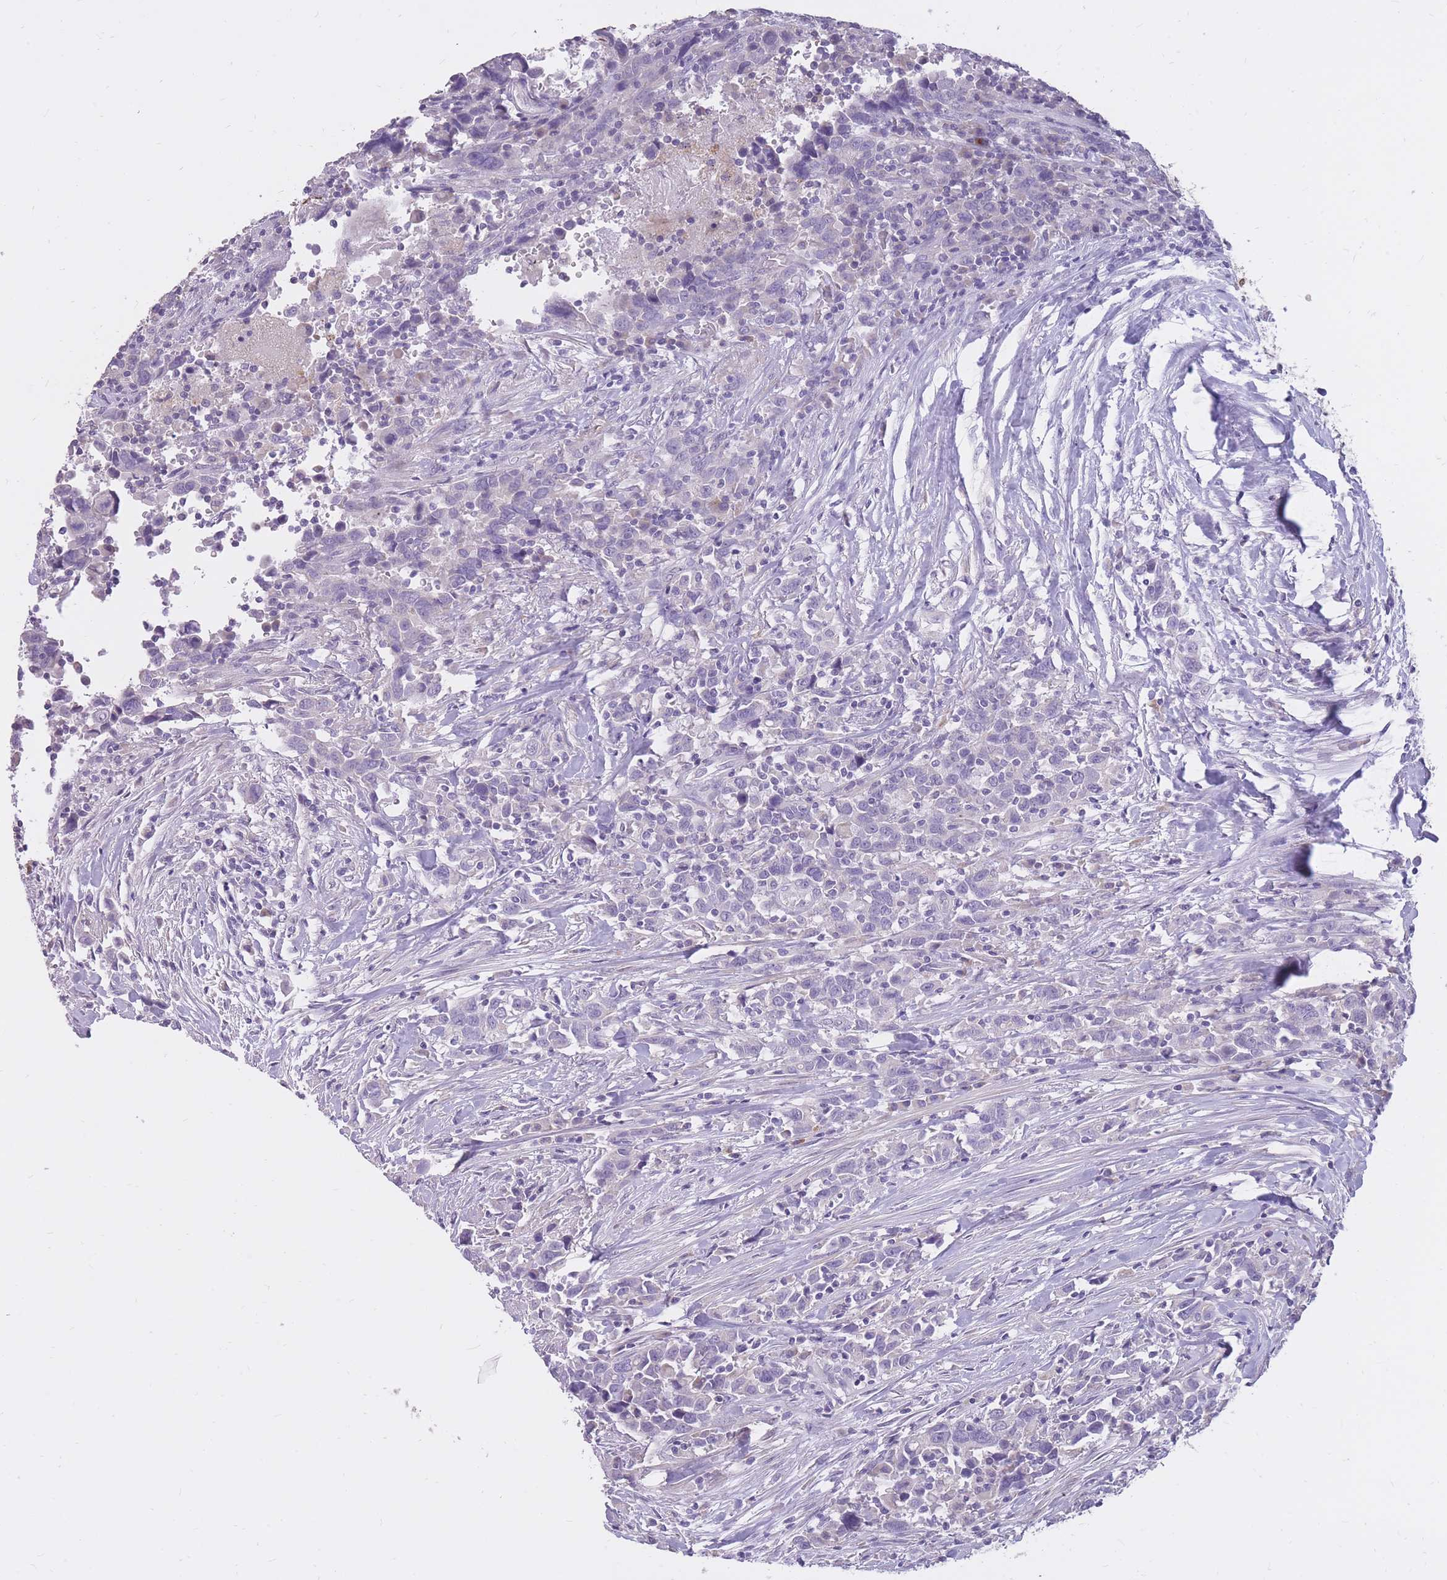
{"staining": {"intensity": "negative", "quantity": "none", "location": "none"}, "tissue": "urothelial cancer", "cell_type": "Tumor cells", "image_type": "cancer", "snomed": [{"axis": "morphology", "description": "Urothelial carcinoma, High grade"}, {"axis": "topography", "description": "Urinary bladder"}], "caption": "High-grade urothelial carcinoma was stained to show a protein in brown. There is no significant expression in tumor cells. The staining was performed using DAB to visualize the protein expression in brown, while the nuclei were stained in blue with hematoxylin (Magnification: 20x).", "gene": "RNF170", "patient": {"sex": "male", "age": 61}}